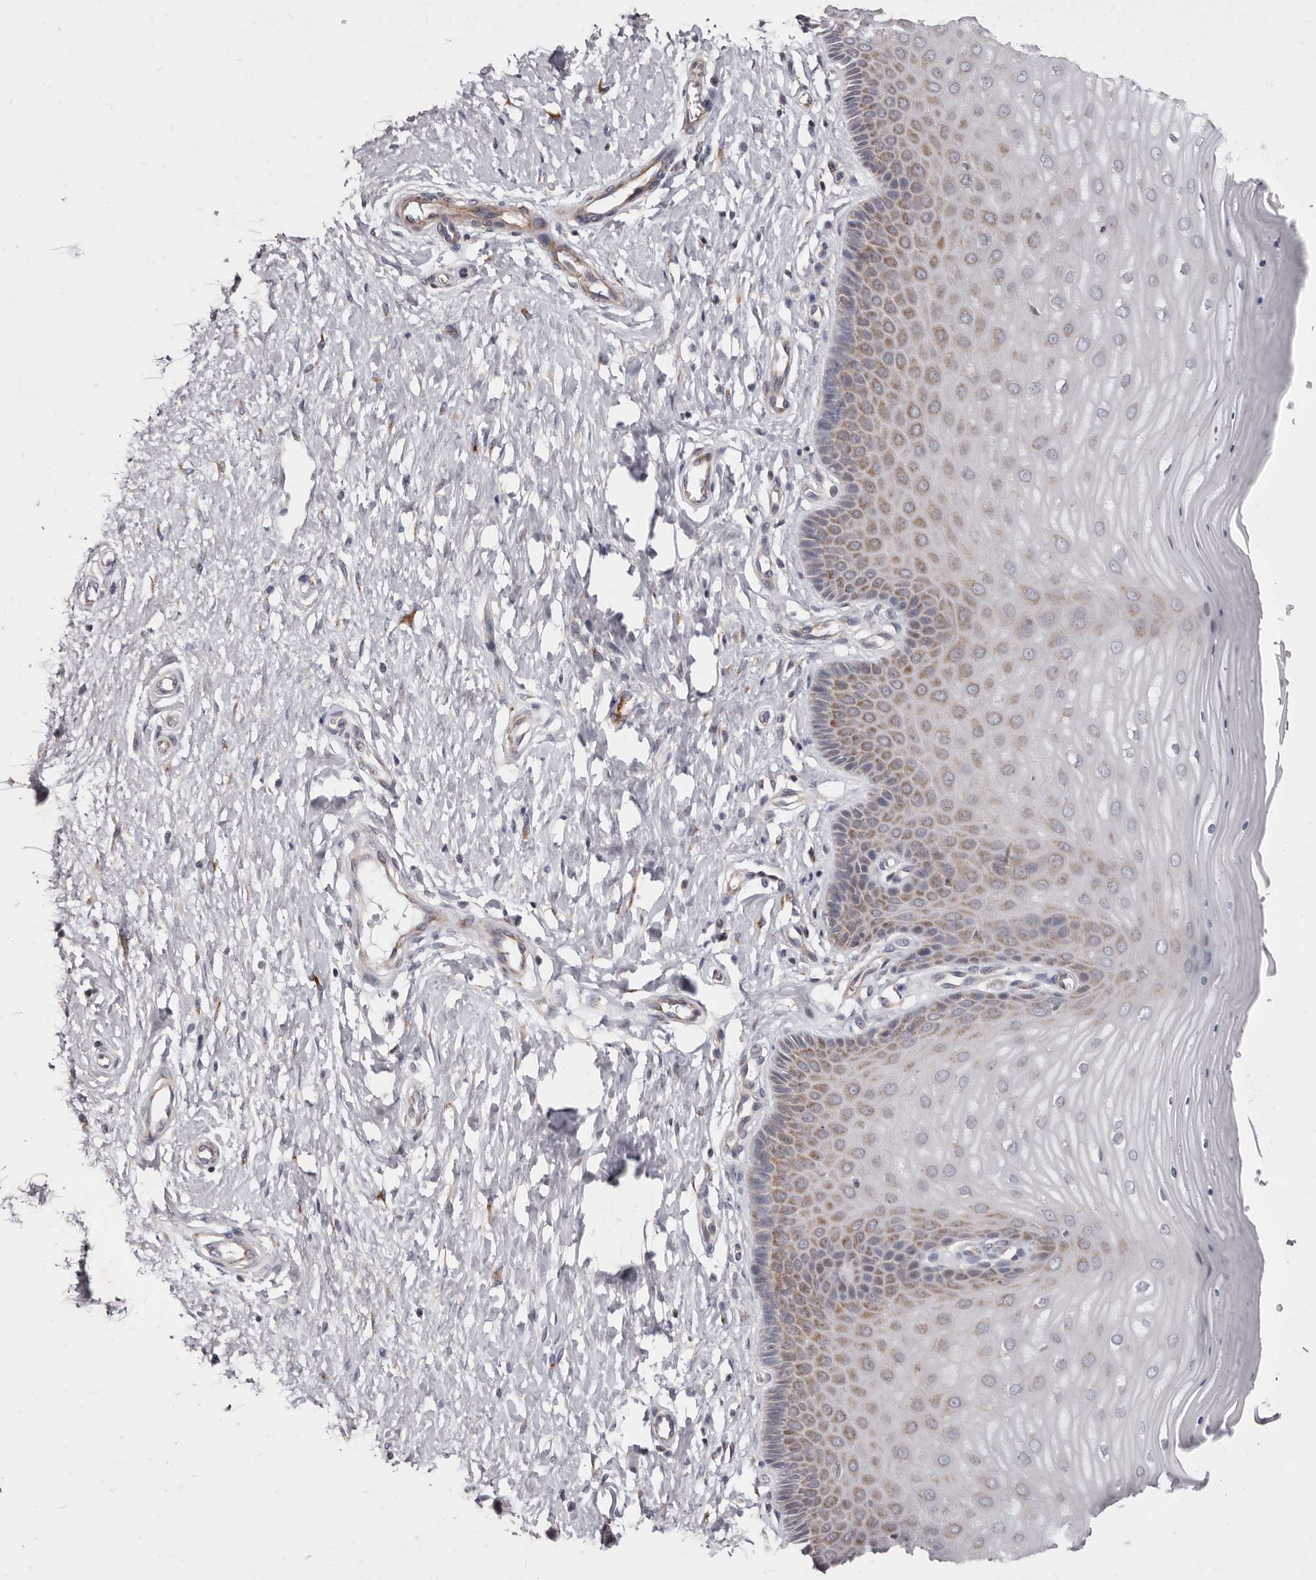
{"staining": {"intensity": "moderate", "quantity": "25%-75%", "location": "cytoplasmic/membranous"}, "tissue": "cervix", "cell_type": "Glandular cells", "image_type": "normal", "snomed": [{"axis": "morphology", "description": "Normal tissue, NOS"}, {"axis": "topography", "description": "Cervix"}], "caption": "Protein positivity by IHC exhibits moderate cytoplasmic/membranous expression in approximately 25%-75% of glandular cells in benign cervix. (brown staining indicates protein expression, while blue staining denotes nuclei).", "gene": "TIMM17B", "patient": {"sex": "female", "age": 55}}